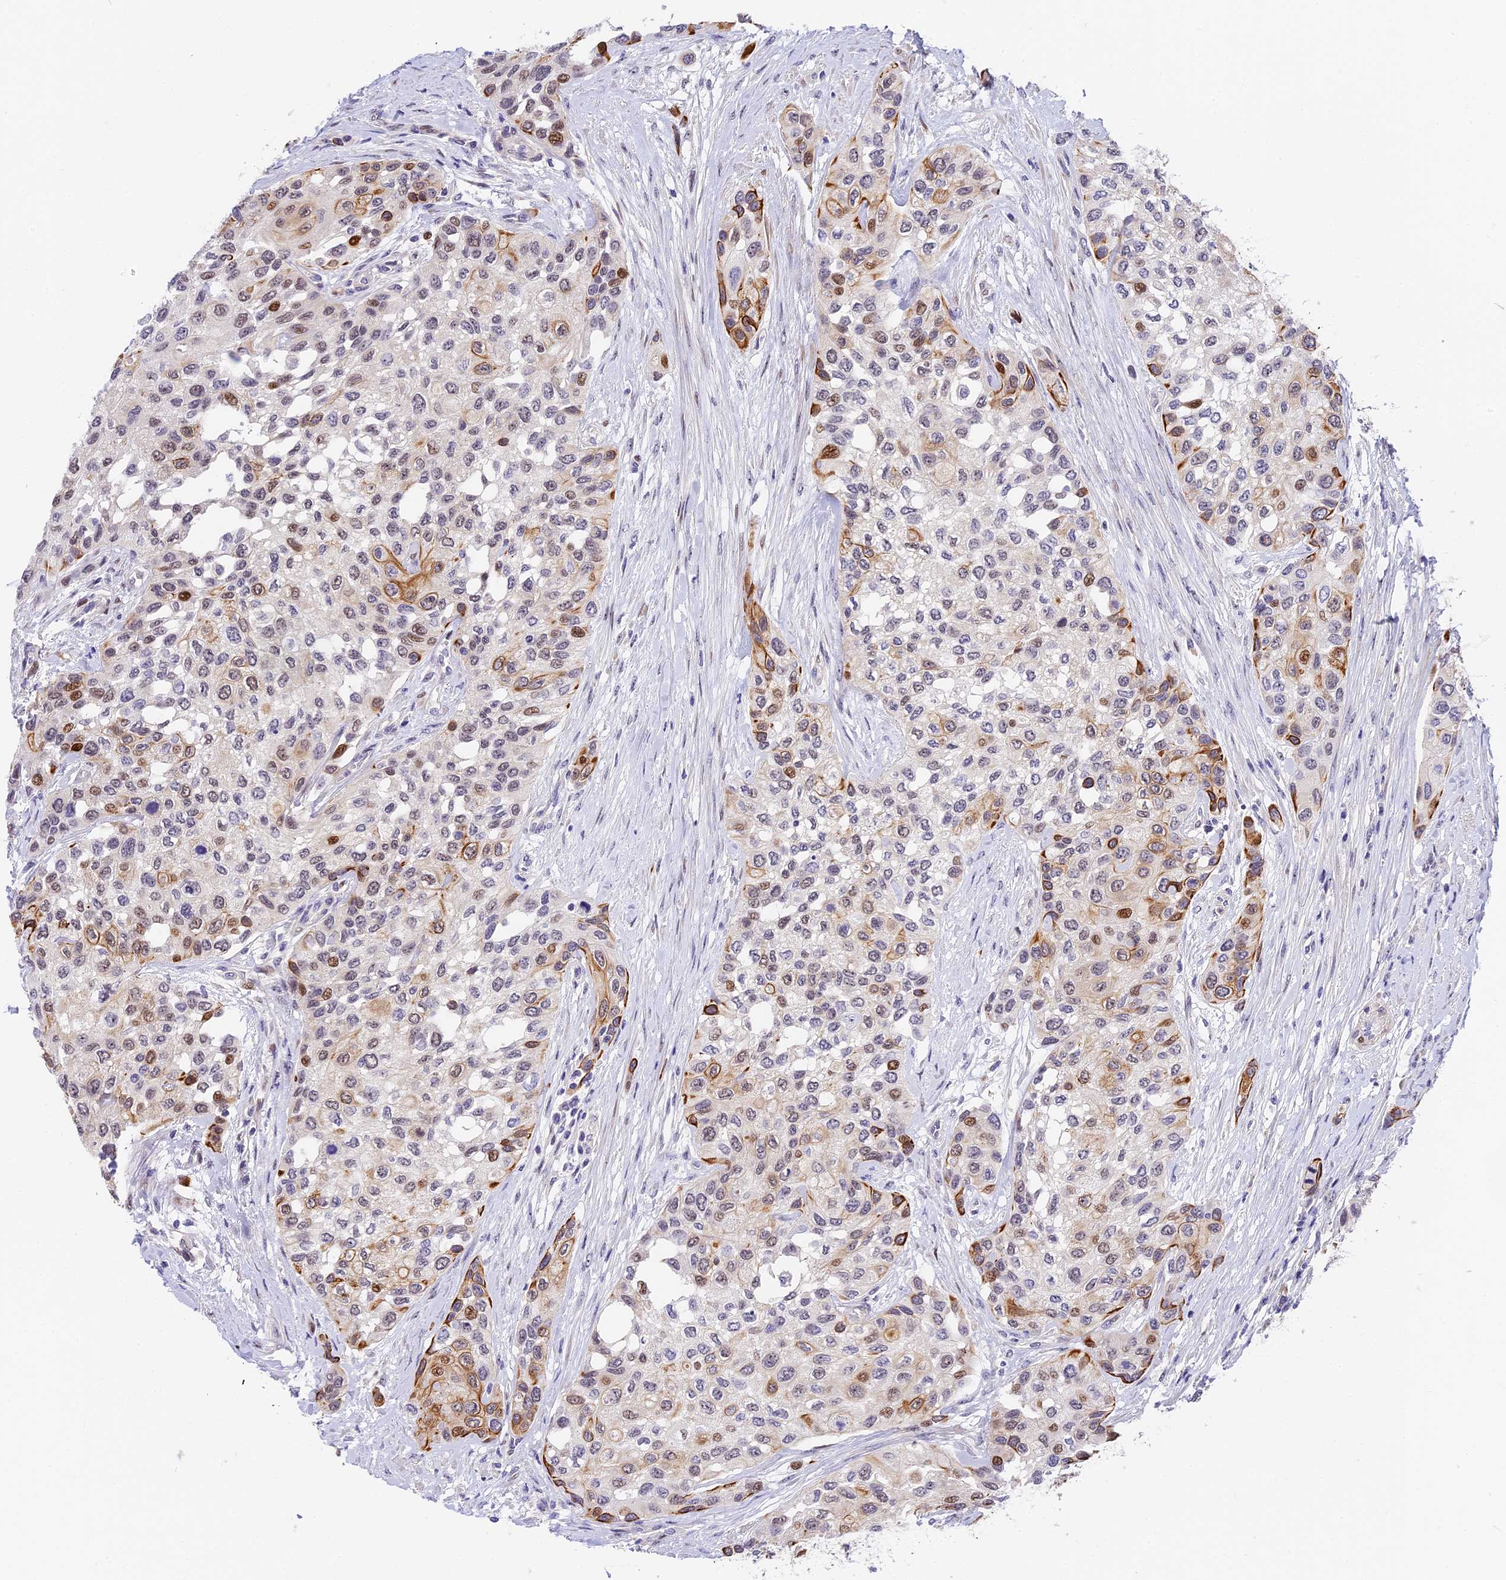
{"staining": {"intensity": "moderate", "quantity": "25%-75%", "location": "cytoplasmic/membranous"}, "tissue": "urothelial cancer", "cell_type": "Tumor cells", "image_type": "cancer", "snomed": [{"axis": "morphology", "description": "Normal tissue, NOS"}, {"axis": "morphology", "description": "Urothelial carcinoma, High grade"}, {"axis": "topography", "description": "Vascular tissue"}, {"axis": "topography", "description": "Urinary bladder"}], "caption": "An IHC photomicrograph of neoplastic tissue is shown. Protein staining in brown highlights moderate cytoplasmic/membranous positivity in urothelial cancer within tumor cells.", "gene": "MIDN", "patient": {"sex": "female", "age": 56}}